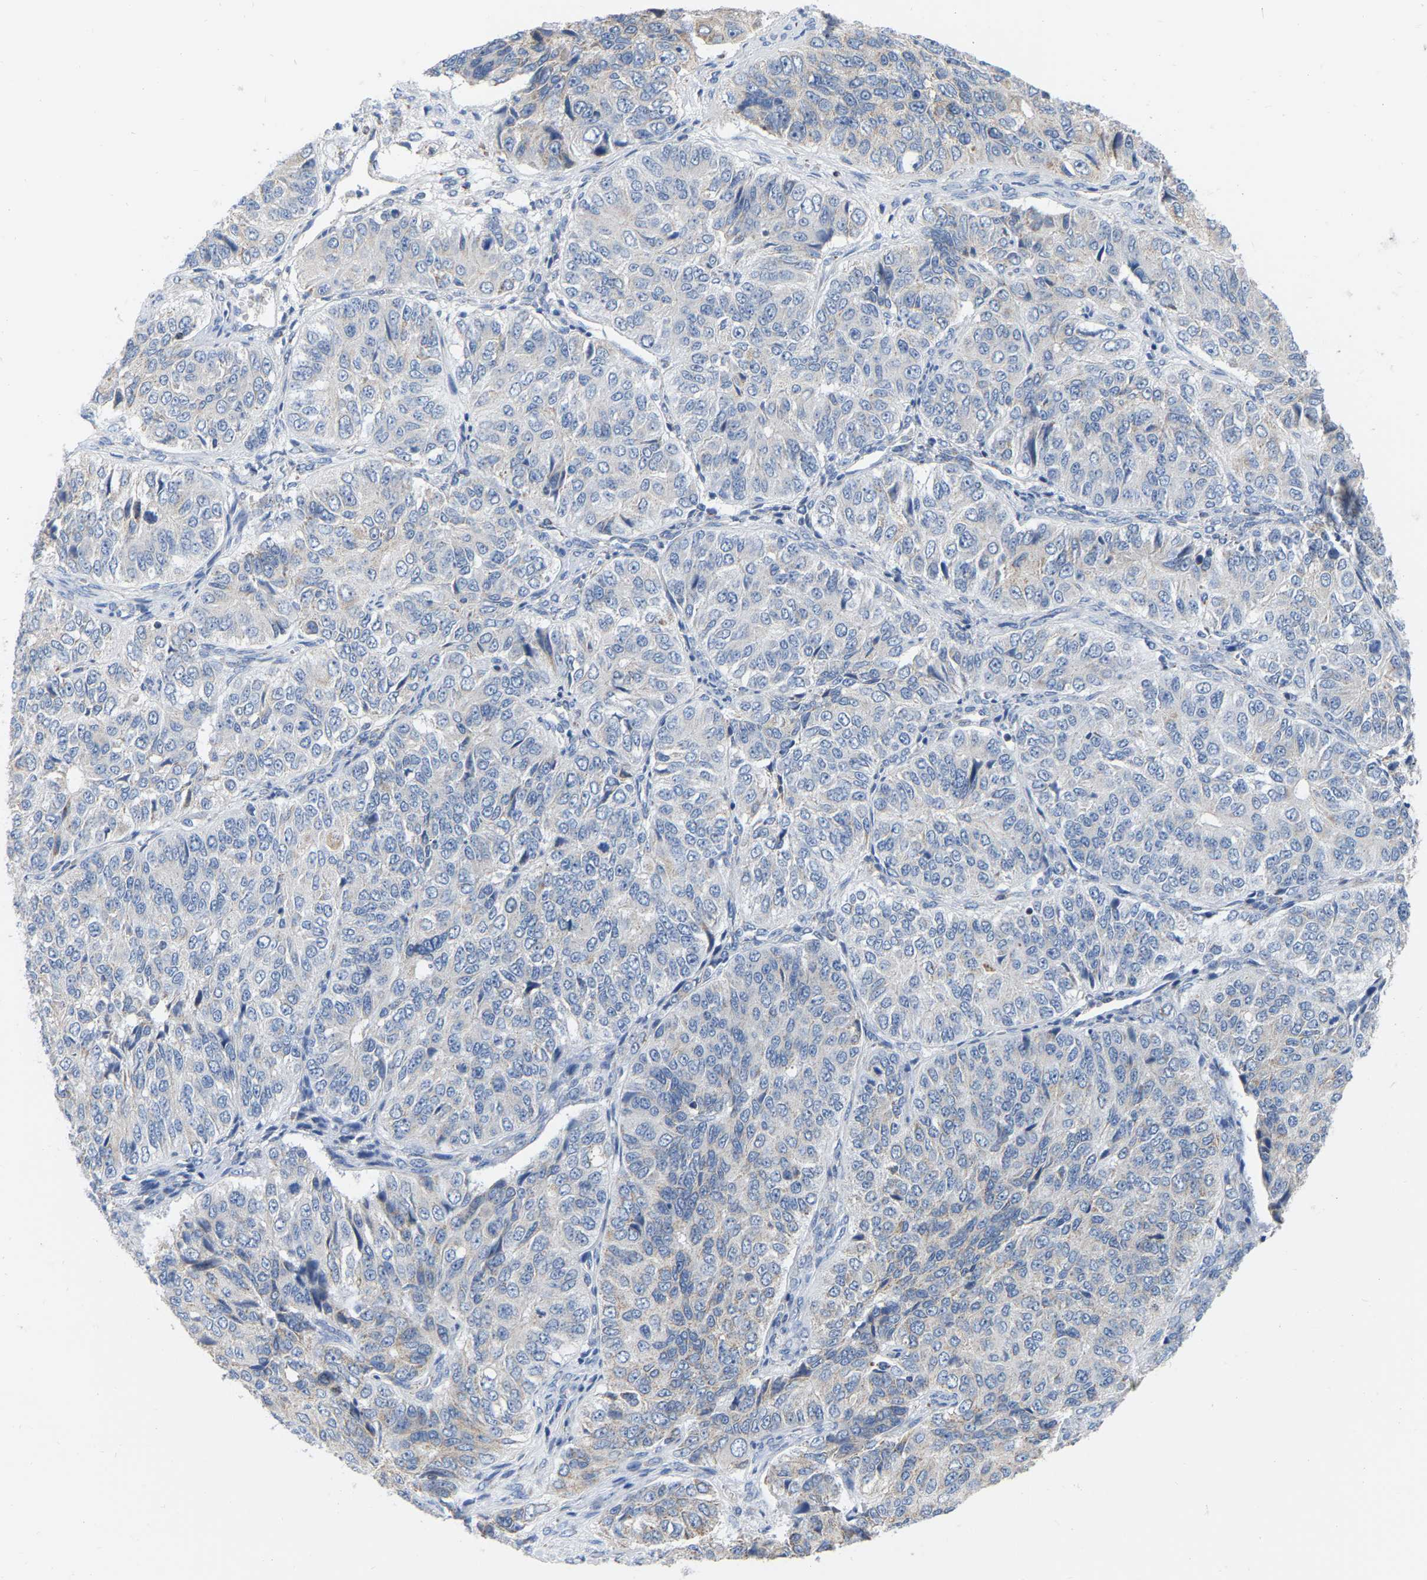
{"staining": {"intensity": "negative", "quantity": "none", "location": "none"}, "tissue": "ovarian cancer", "cell_type": "Tumor cells", "image_type": "cancer", "snomed": [{"axis": "morphology", "description": "Carcinoma, endometroid"}, {"axis": "topography", "description": "Ovary"}], "caption": "An immunohistochemistry histopathology image of ovarian endometroid carcinoma is shown. There is no staining in tumor cells of ovarian endometroid carcinoma.", "gene": "CBLB", "patient": {"sex": "female", "age": 51}}